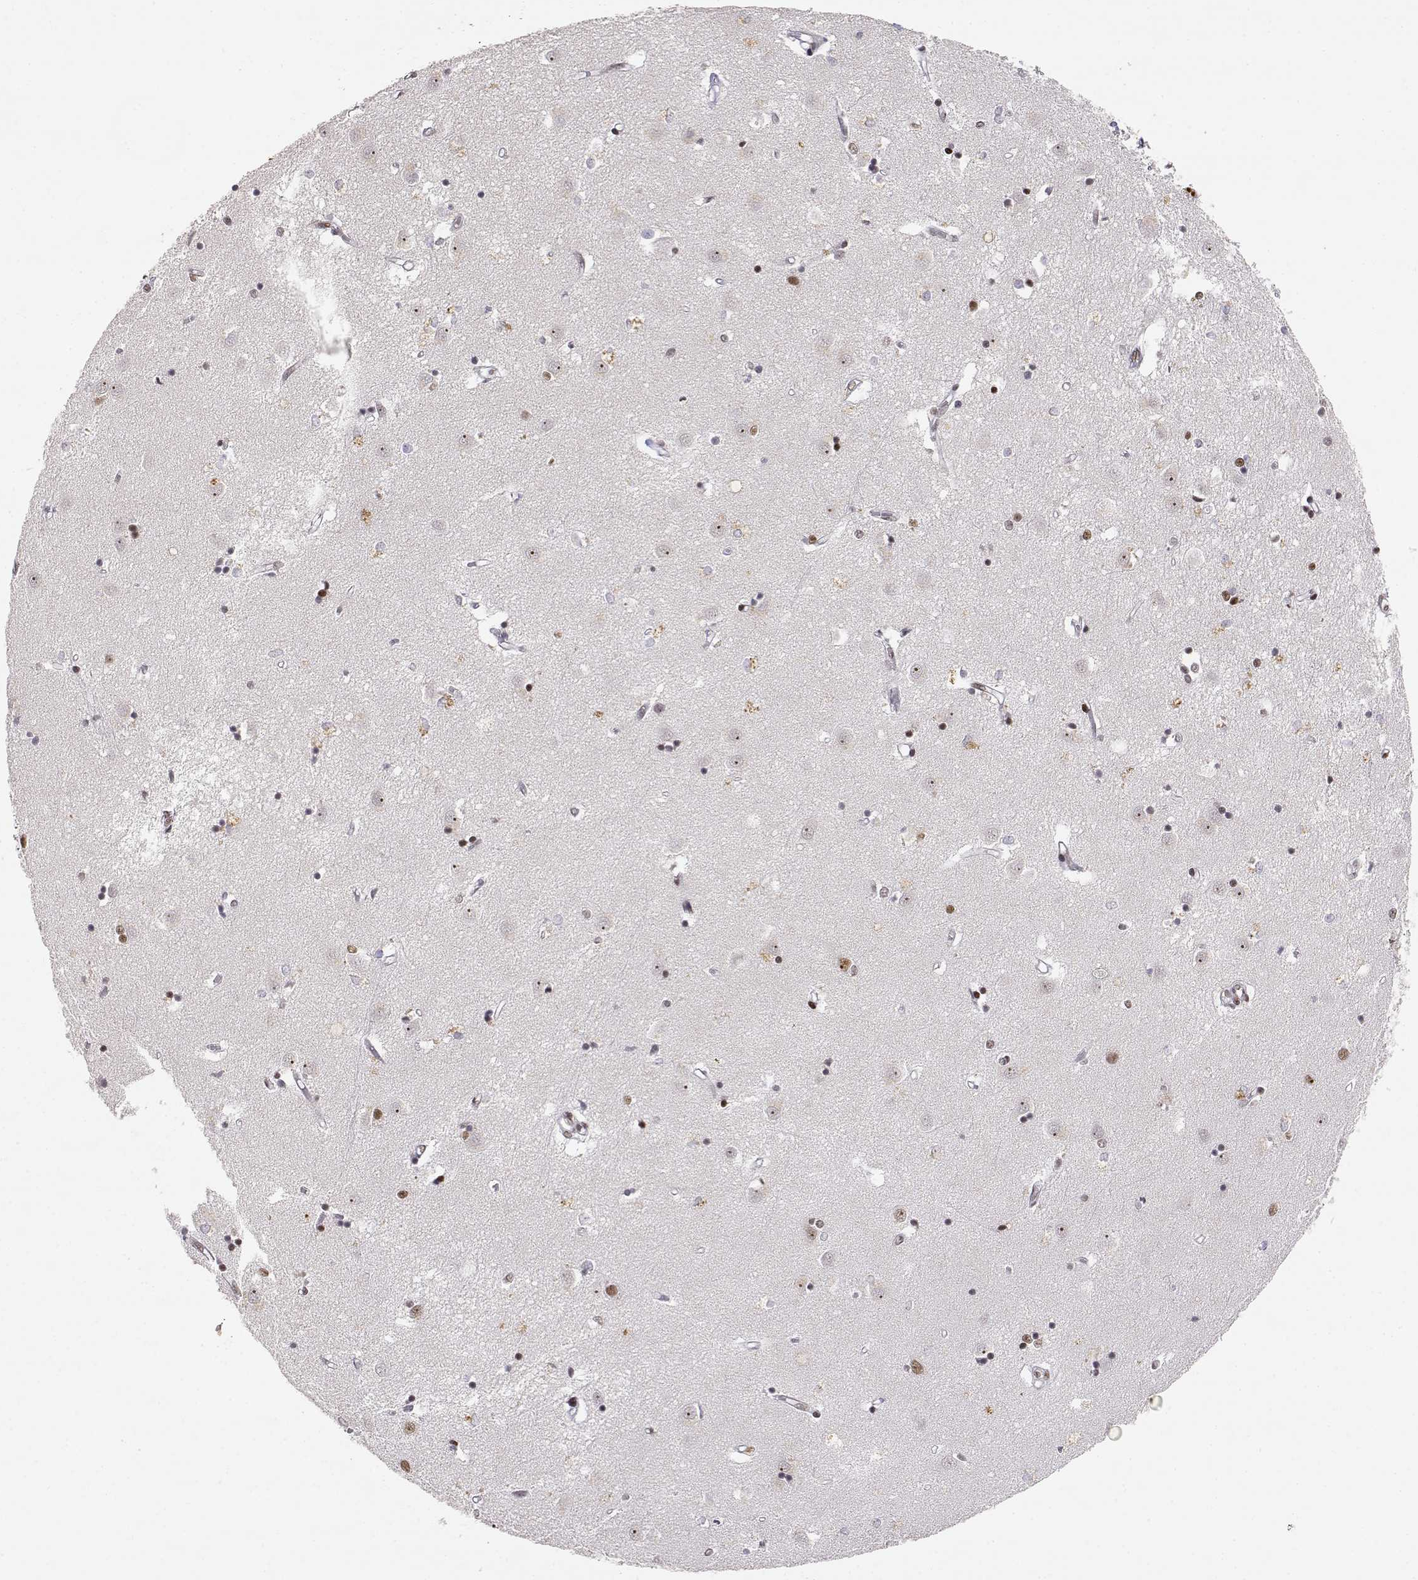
{"staining": {"intensity": "weak", "quantity": "25%-75%", "location": "nuclear"}, "tissue": "caudate", "cell_type": "Glial cells", "image_type": "normal", "snomed": [{"axis": "morphology", "description": "Normal tissue, NOS"}, {"axis": "topography", "description": "Lateral ventricle wall"}], "caption": "Unremarkable caudate displays weak nuclear expression in about 25%-75% of glial cells, visualized by immunohistochemistry.", "gene": "RSF1", "patient": {"sex": "male", "age": 54}}